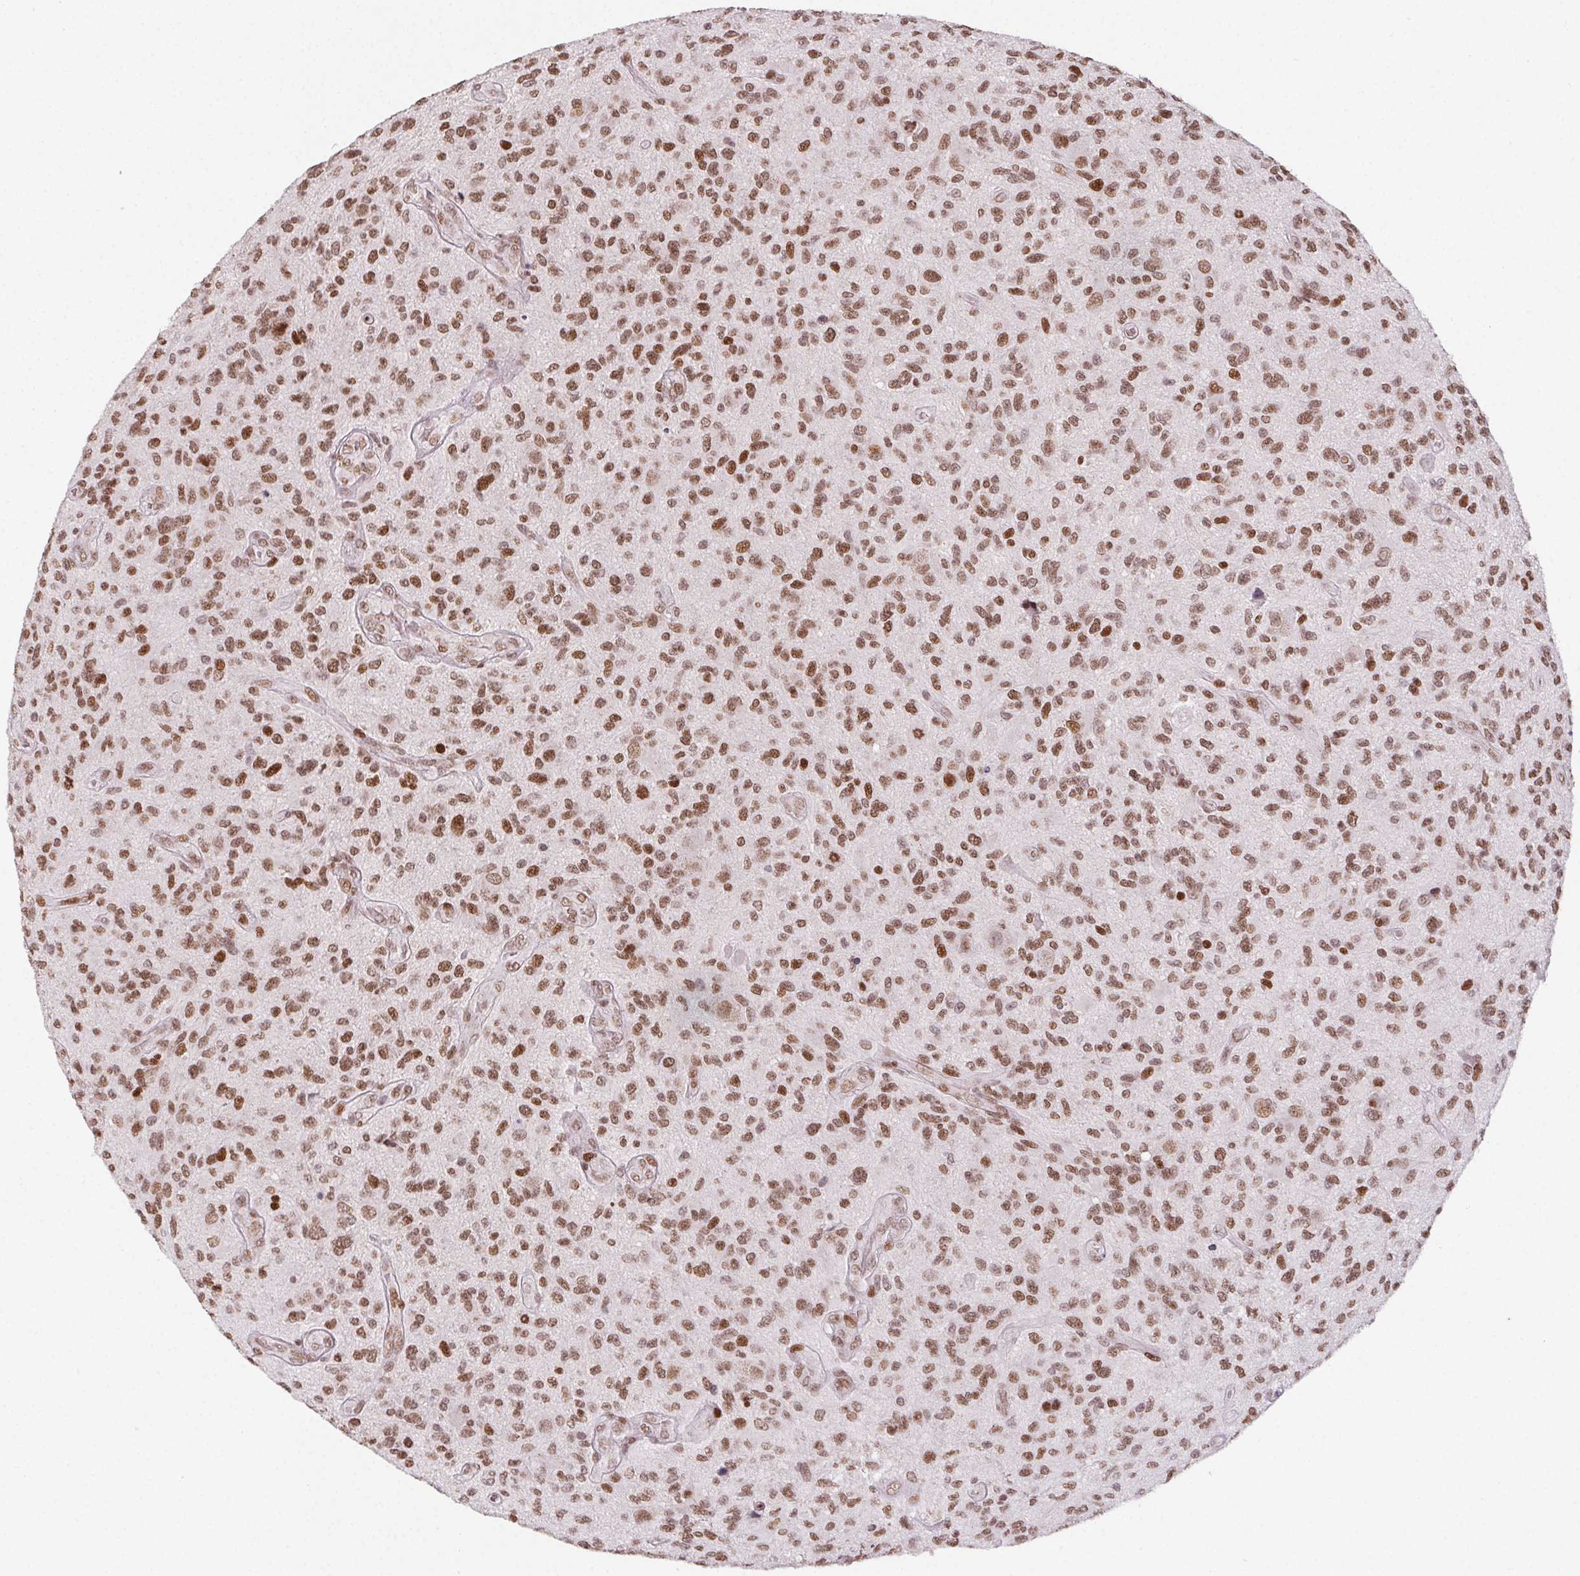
{"staining": {"intensity": "moderate", "quantity": ">75%", "location": "nuclear"}, "tissue": "glioma", "cell_type": "Tumor cells", "image_type": "cancer", "snomed": [{"axis": "morphology", "description": "Glioma, malignant, High grade"}, {"axis": "topography", "description": "Brain"}], "caption": "Moderate nuclear expression for a protein is seen in about >75% of tumor cells of malignant high-grade glioma using IHC.", "gene": "KMT2A", "patient": {"sex": "male", "age": 47}}